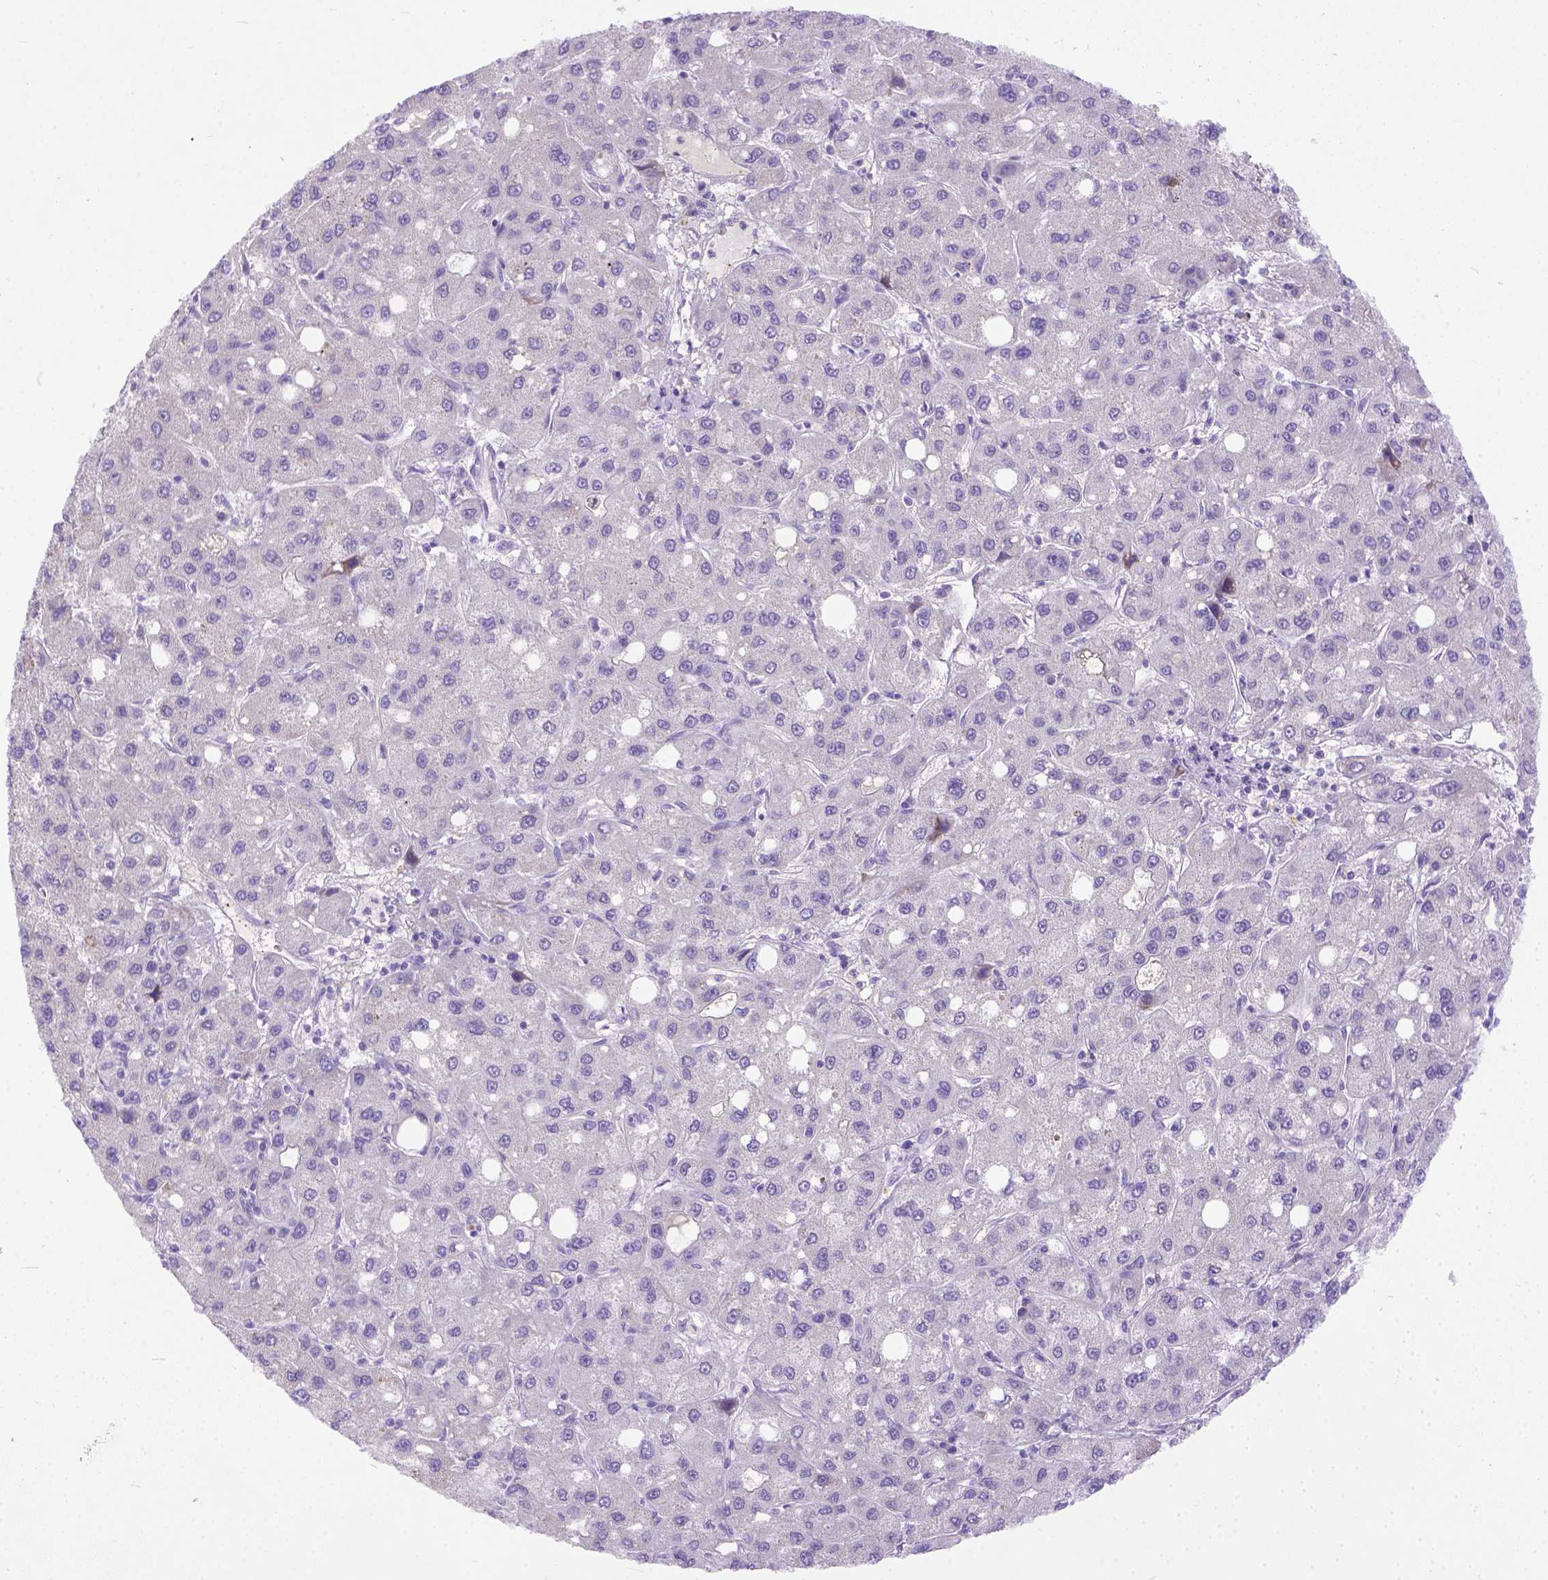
{"staining": {"intensity": "negative", "quantity": "none", "location": "none"}, "tissue": "liver cancer", "cell_type": "Tumor cells", "image_type": "cancer", "snomed": [{"axis": "morphology", "description": "Carcinoma, Hepatocellular, NOS"}, {"axis": "topography", "description": "Liver"}], "caption": "The micrograph reveals no significant expression in tumor cells of liver hepatocellular carcinoma.", "gene": "PLK5", "patient": {"sex": "male", "age": 73}}